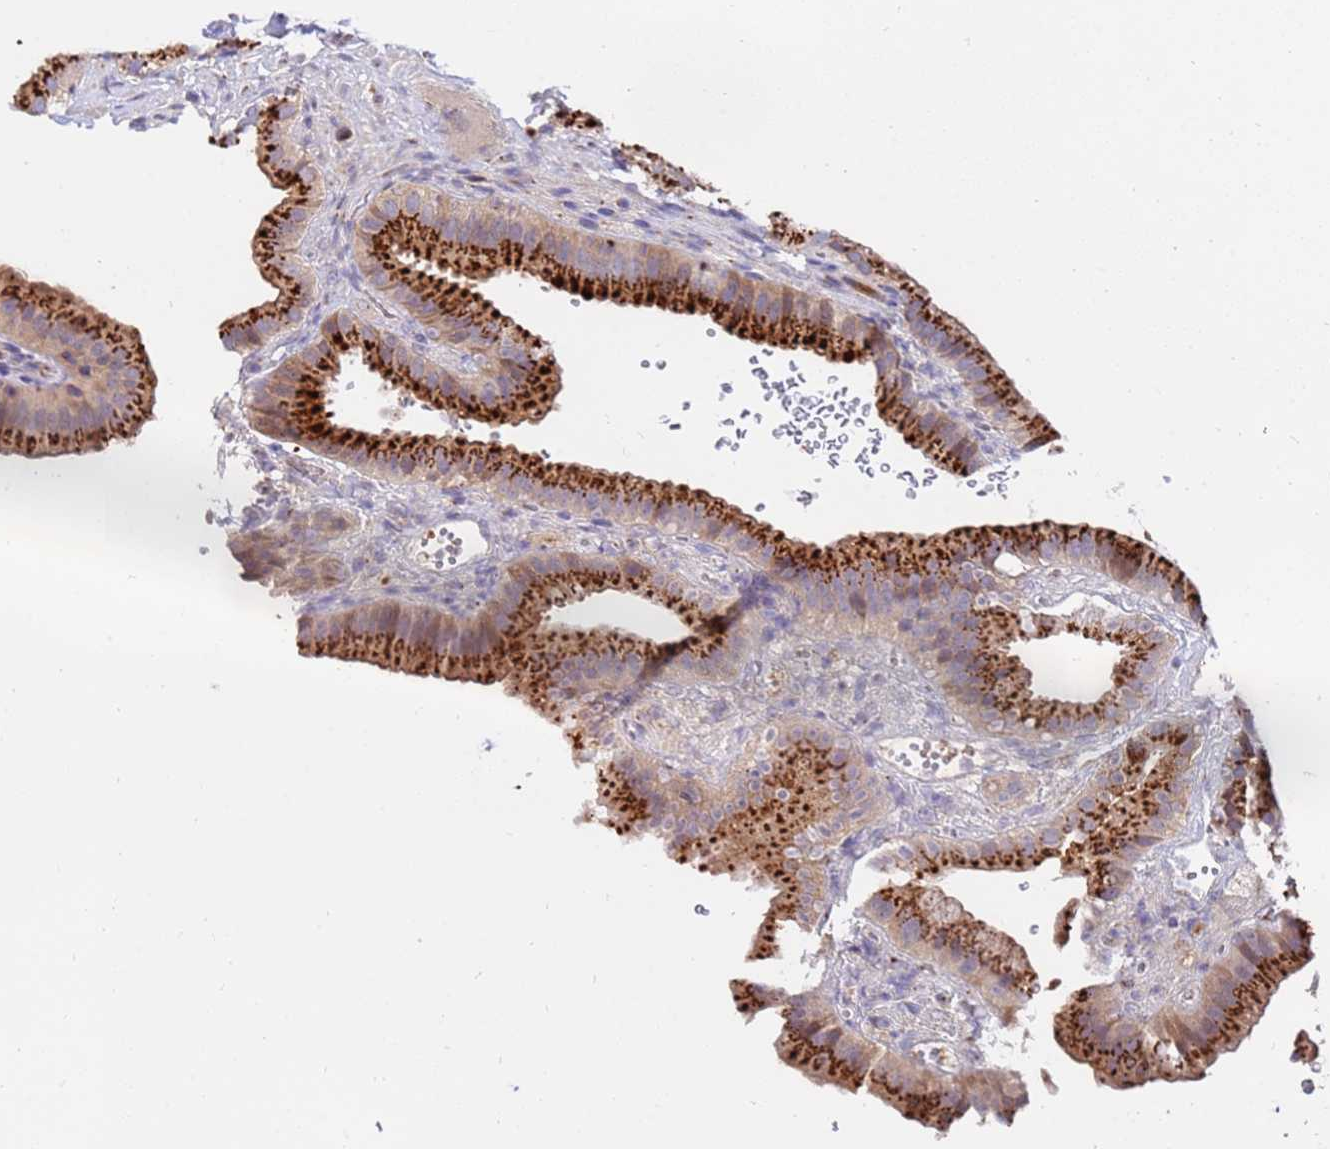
{"staining": {"intensity": "strong", "quantity": ">75%", "location": "cytoplasmic/membranous"}, "tissue": "gallbladder", "cell_type": "Glandular cells", "image_type": "normal", "snomed": [{"axis": "morphology", "description": "Normal tissue, NOS"}, {"axis": "topography", "description": "Gallbladder"}], "caption": "Strong cytoplasmic/membranous positivity for a protein is seen in about >75% of glandular cells of benign gallbladder using IHC.", "gene": "HPS3", "patient": {"sex": "female", "age": 61}}